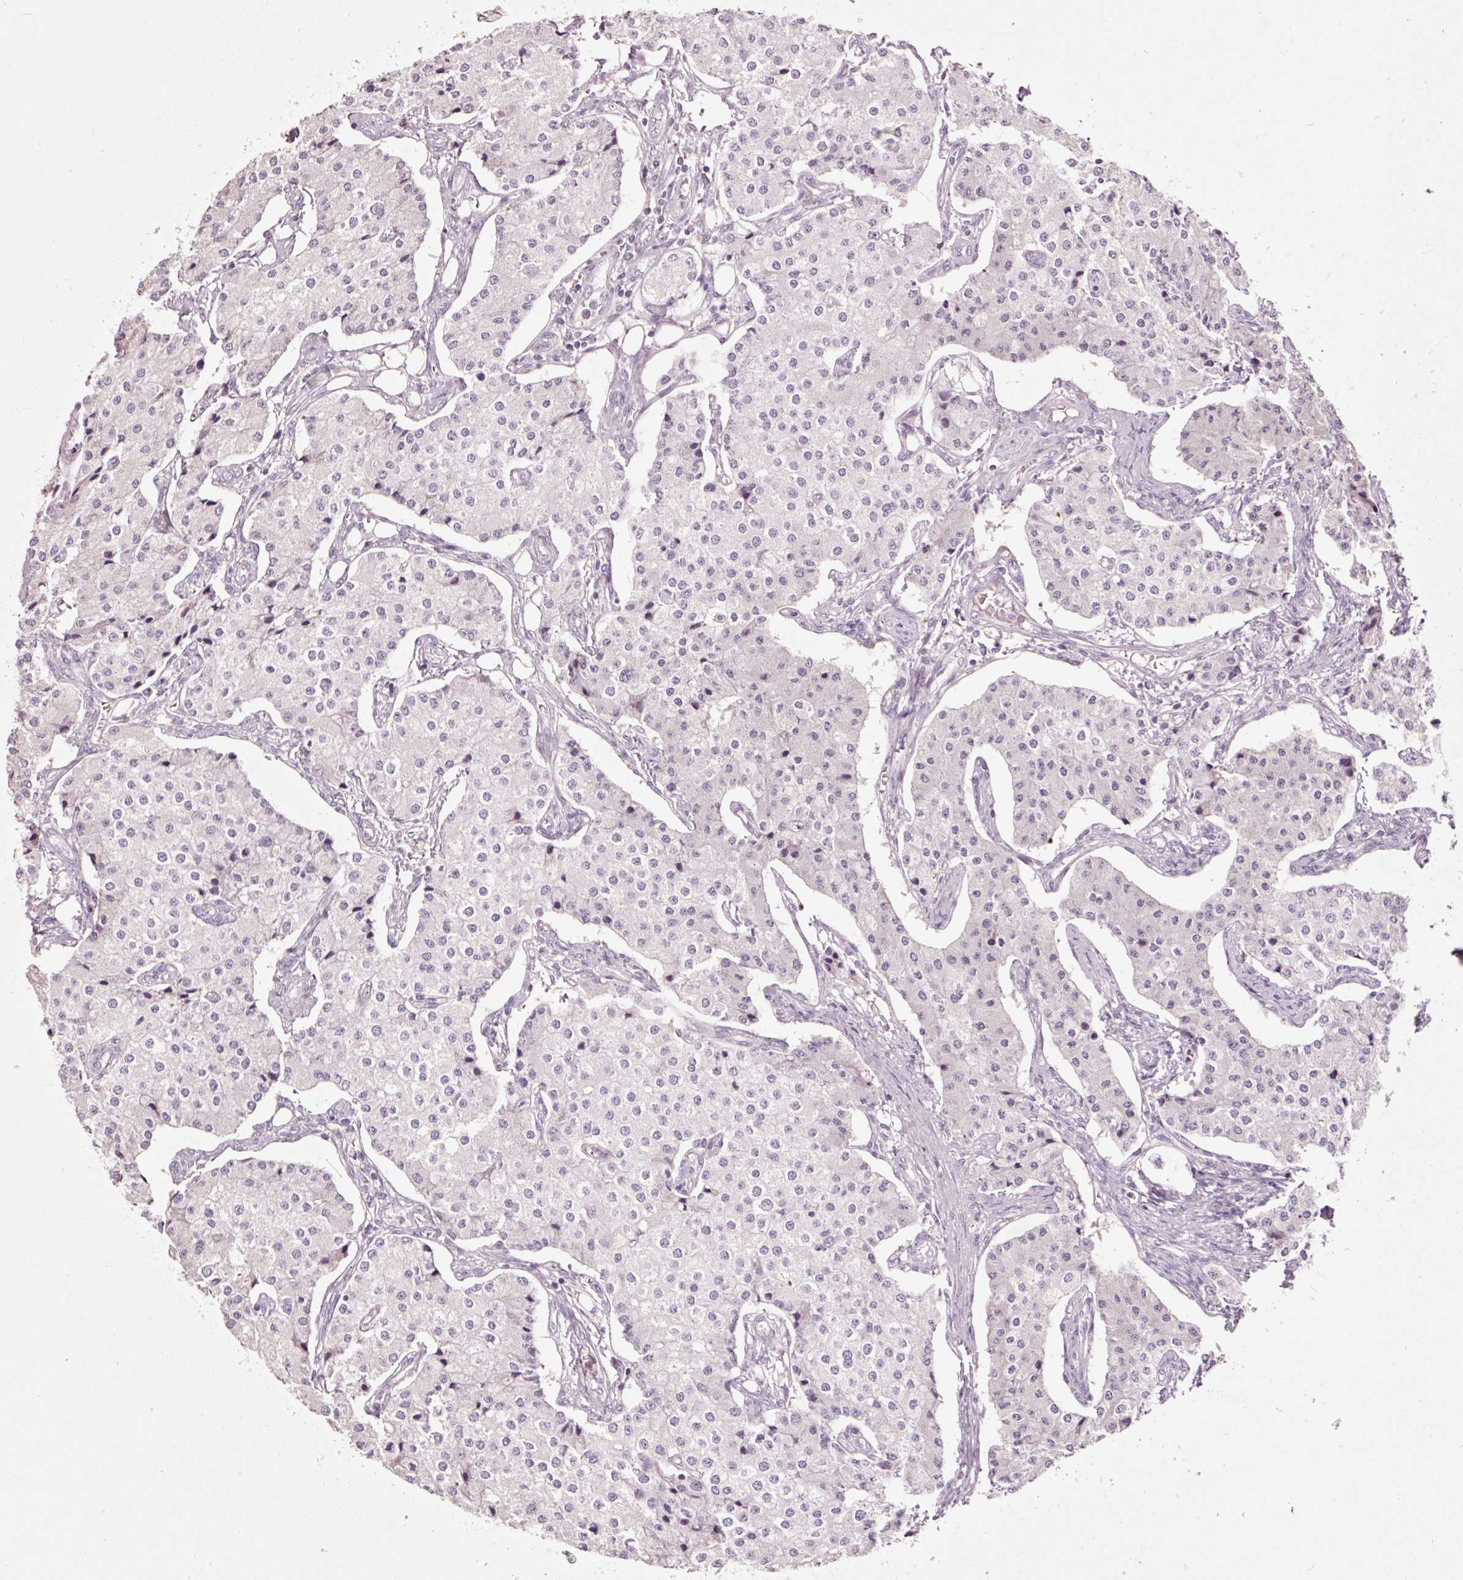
{"staining": {"intensity": "negative", "quantity": "none", "location": "none"}, "tissue": "carcinoid", "cell_type": "Tumor cells", "image_type": "cancer", "snomed": [{"axis": "morphology", "description": "Carcinoid, malignant, NOS"}, {"axis": "topography", "description": "Colon"}], "caption": "Tumor cells show no significant protein positivity in malignant carcinoid. Brightfield microscopy of IHC stained with DAB (3,3'-diaminobenzidine) (brown) and hematoxylin (blue), captured at high magnification.", "gene": "MUC5AC", "patient": {"sex": "female", "age": 52}}